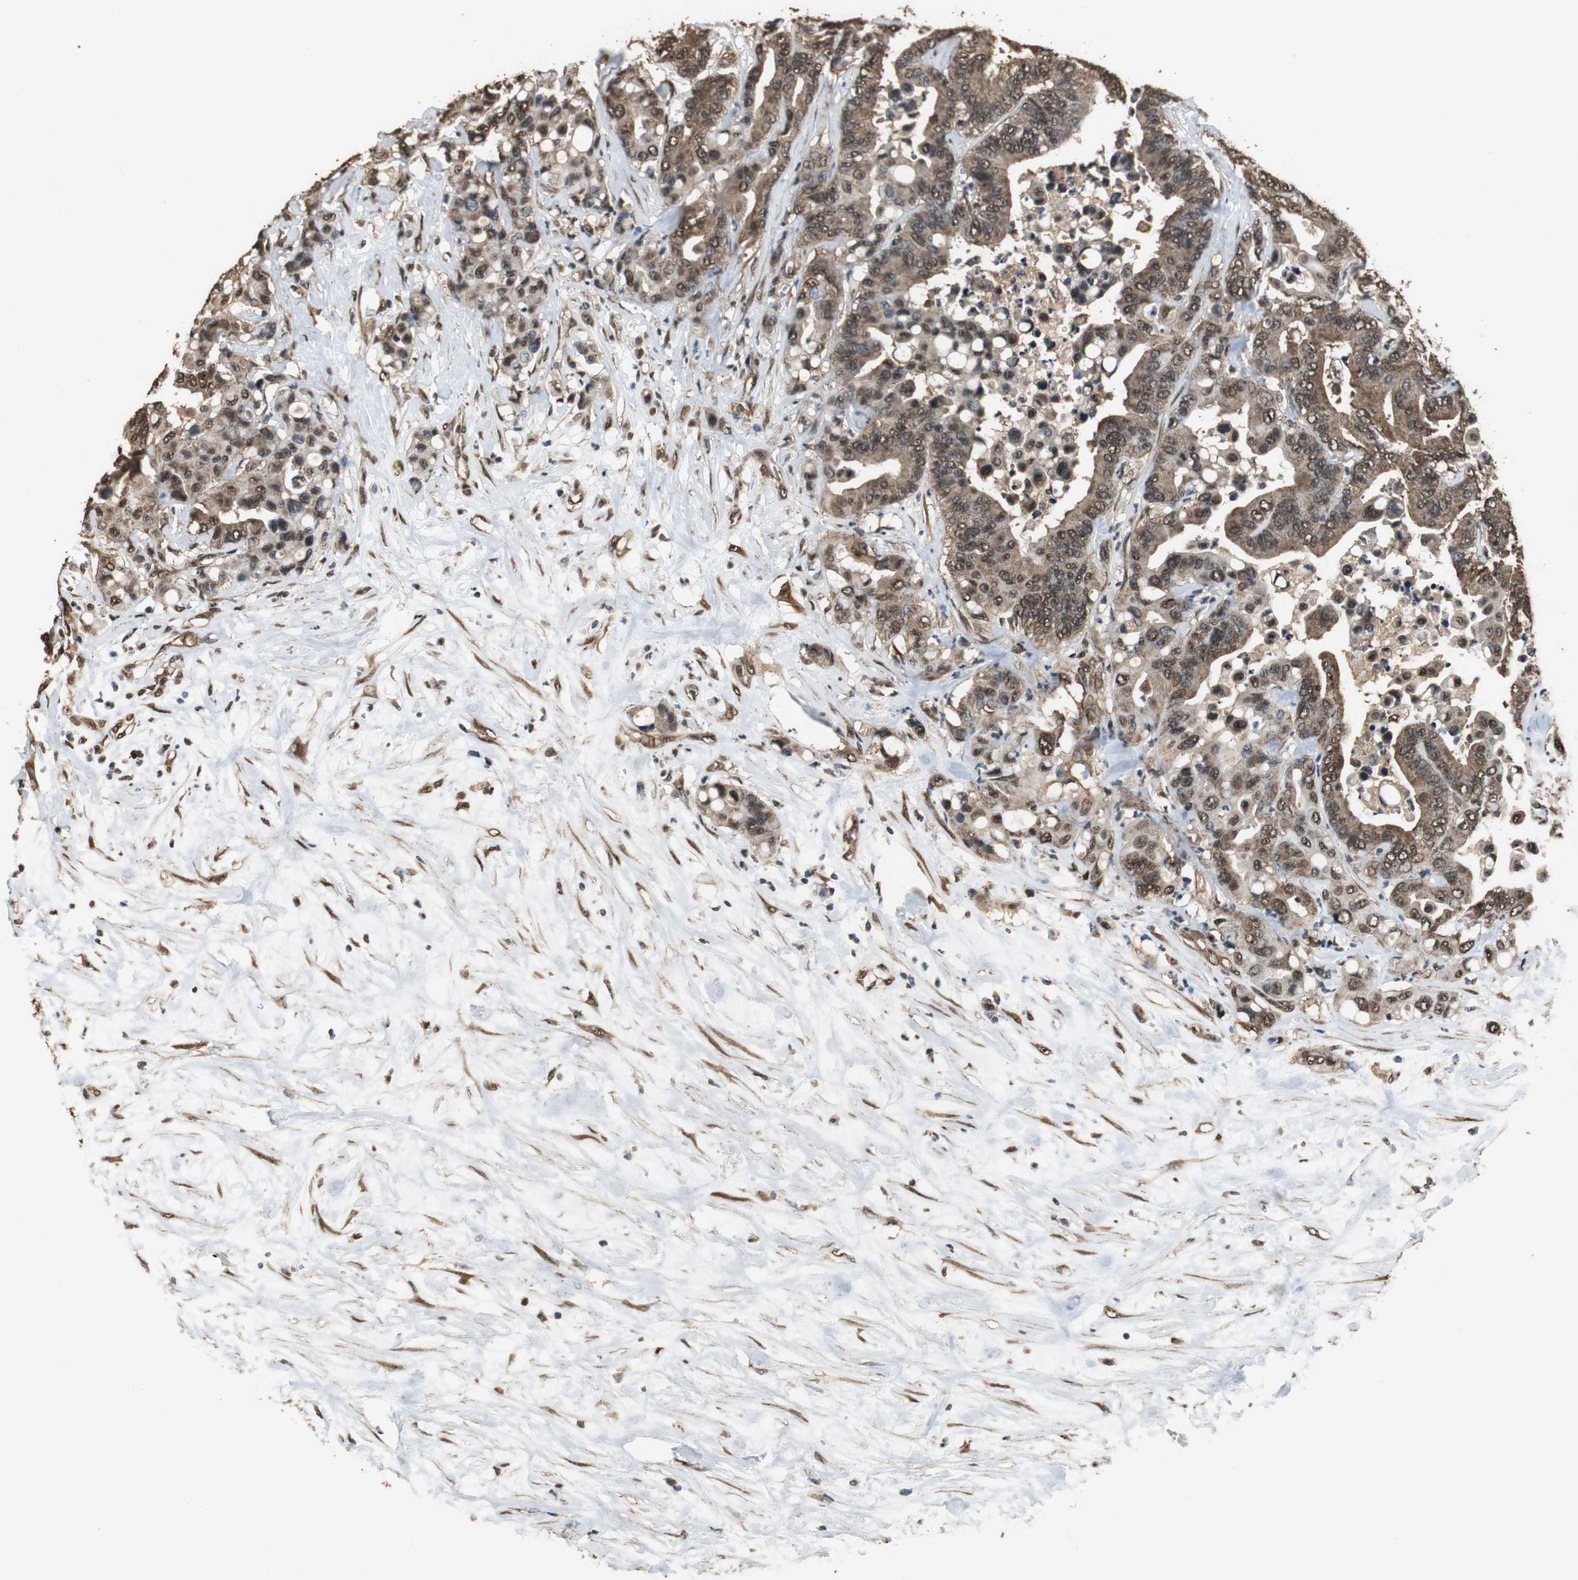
{"staining": {"intensity": "strong", "quantity": ">75%", "location": "cytoplasmic/membranous,nuclear"}, "tissue": "colorectal cancer", "cell_type": "Tumor cells", "image_type": "cancer", "snomed": [{"axis": "morphology", "description": "Normal tissue, NOS"}, {"axis": "morphology", "description": "Adenocarcinoma, NOS"}, {"axis": "topography", "description": "Colon"}], "caption": "Immunohistochemistry (IHC) (DAB (3,3'-diaminobenzidine)) staining of colorectal cancer (adenocarcinoma) demonstrates strong cytoplasmic/membranous and nuclear protein positivity in approximately >75% of tumor cells. (DAB (3,3'-diaminobenzidine) IHC, brown staining for protein, blue staining for nuclei).", "gene": "PPP1R13B", "patient": {"sex": "male", "age": 82}}